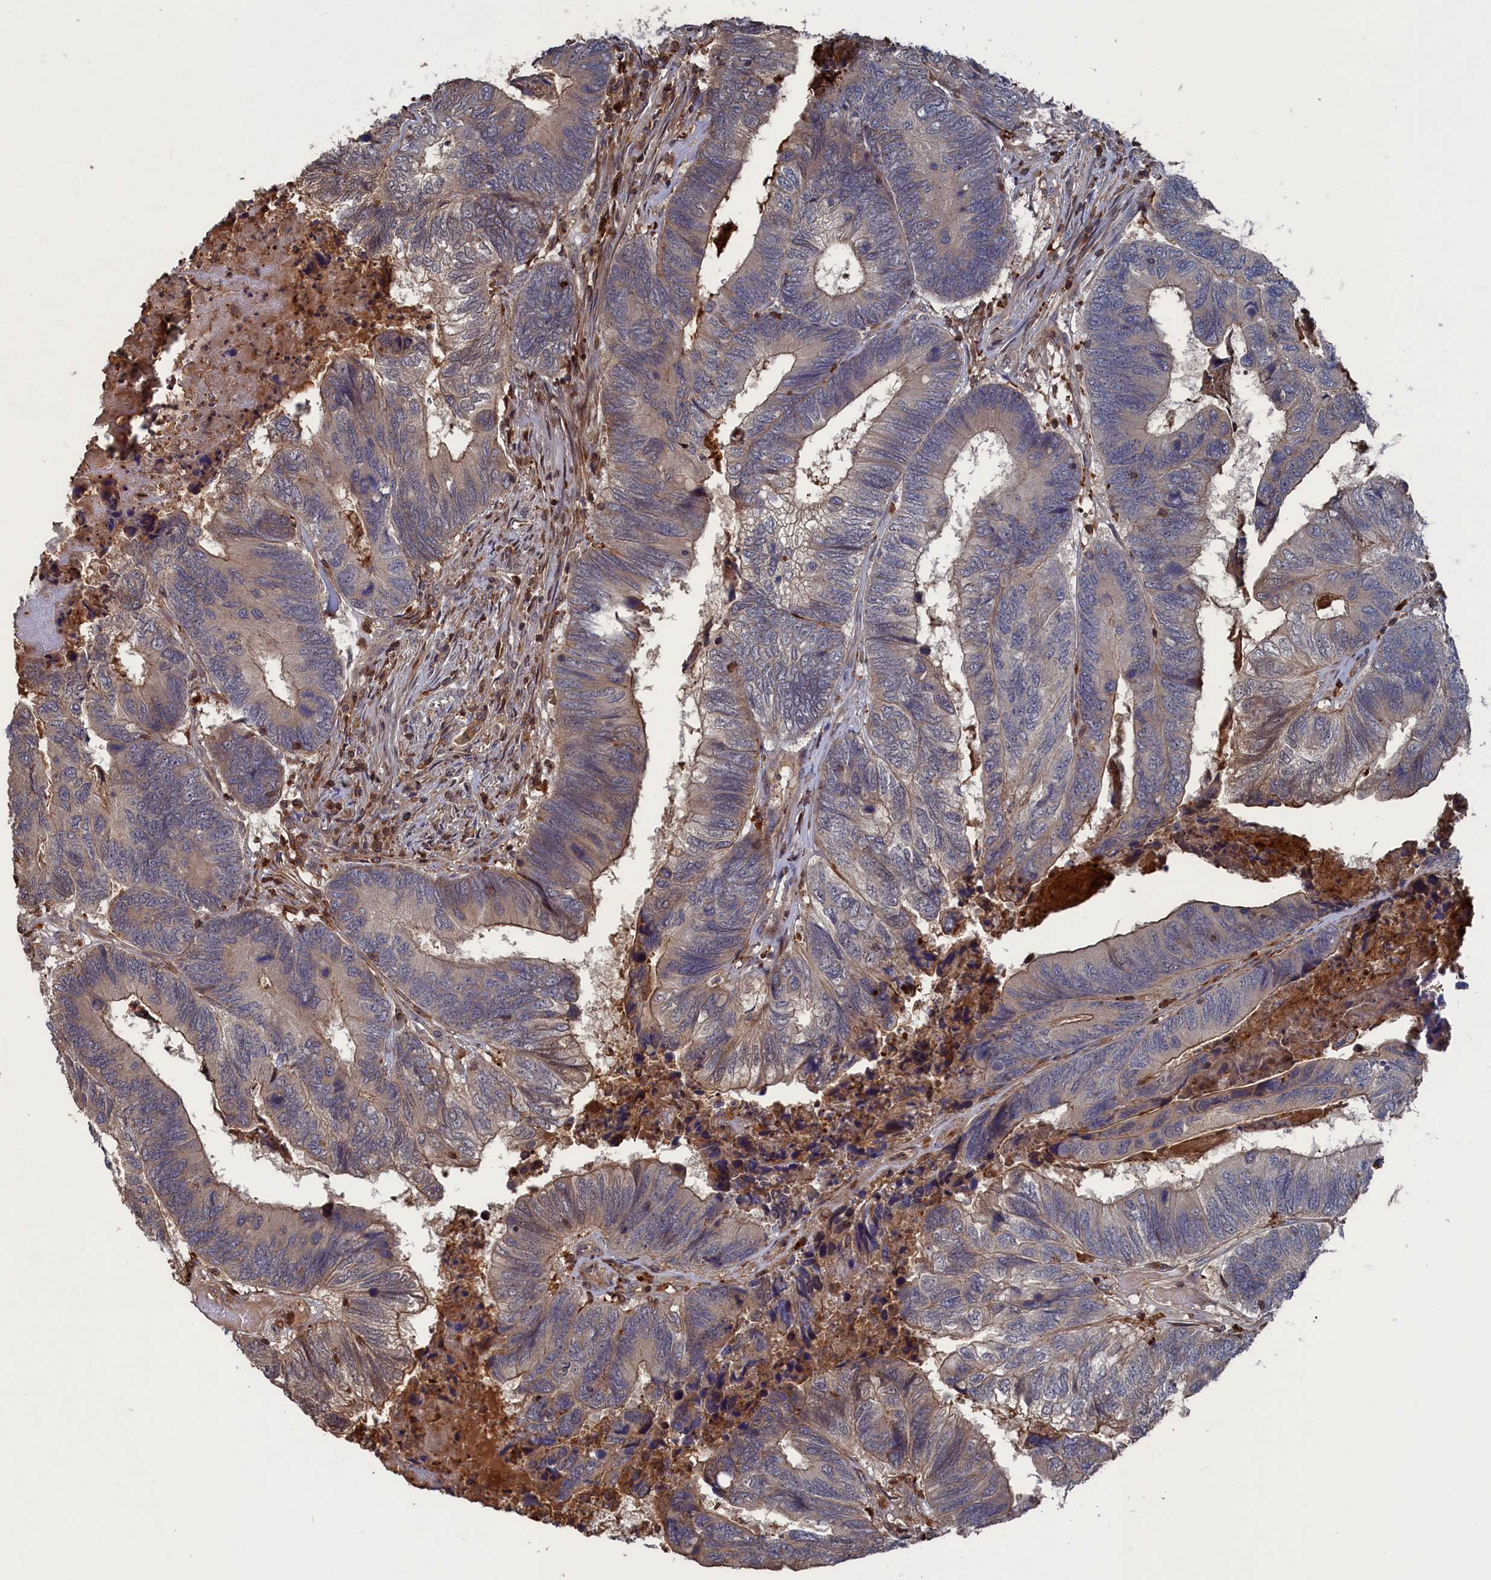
{"staining": {"intensity": "moderate", "quantity": "<25%", "location": "cytoplasmic/membranous"}, "tissue": "colorectal cancer", "cell_type": "Tumor cells", "image_type": "cancer", "snomed": [{"axis": "morphology", "description": "Adenocarcinoma, NOS"}, {"axis": "topography", "description": "Colon"}], "caption": "High-power microscopy captured an immunohistochemistry histopathology image of adenocarcinoma (colorectal), revealing moderate cytoplasmic/membranous staining in about <25% of tumor cells. The staining was performed using DAB, with brown indicating positive protein expression. Nuclei are stained blue with hematoxylin.", "gene": "PLA2G15", "patient": {"sex": "female", "age": 67}}